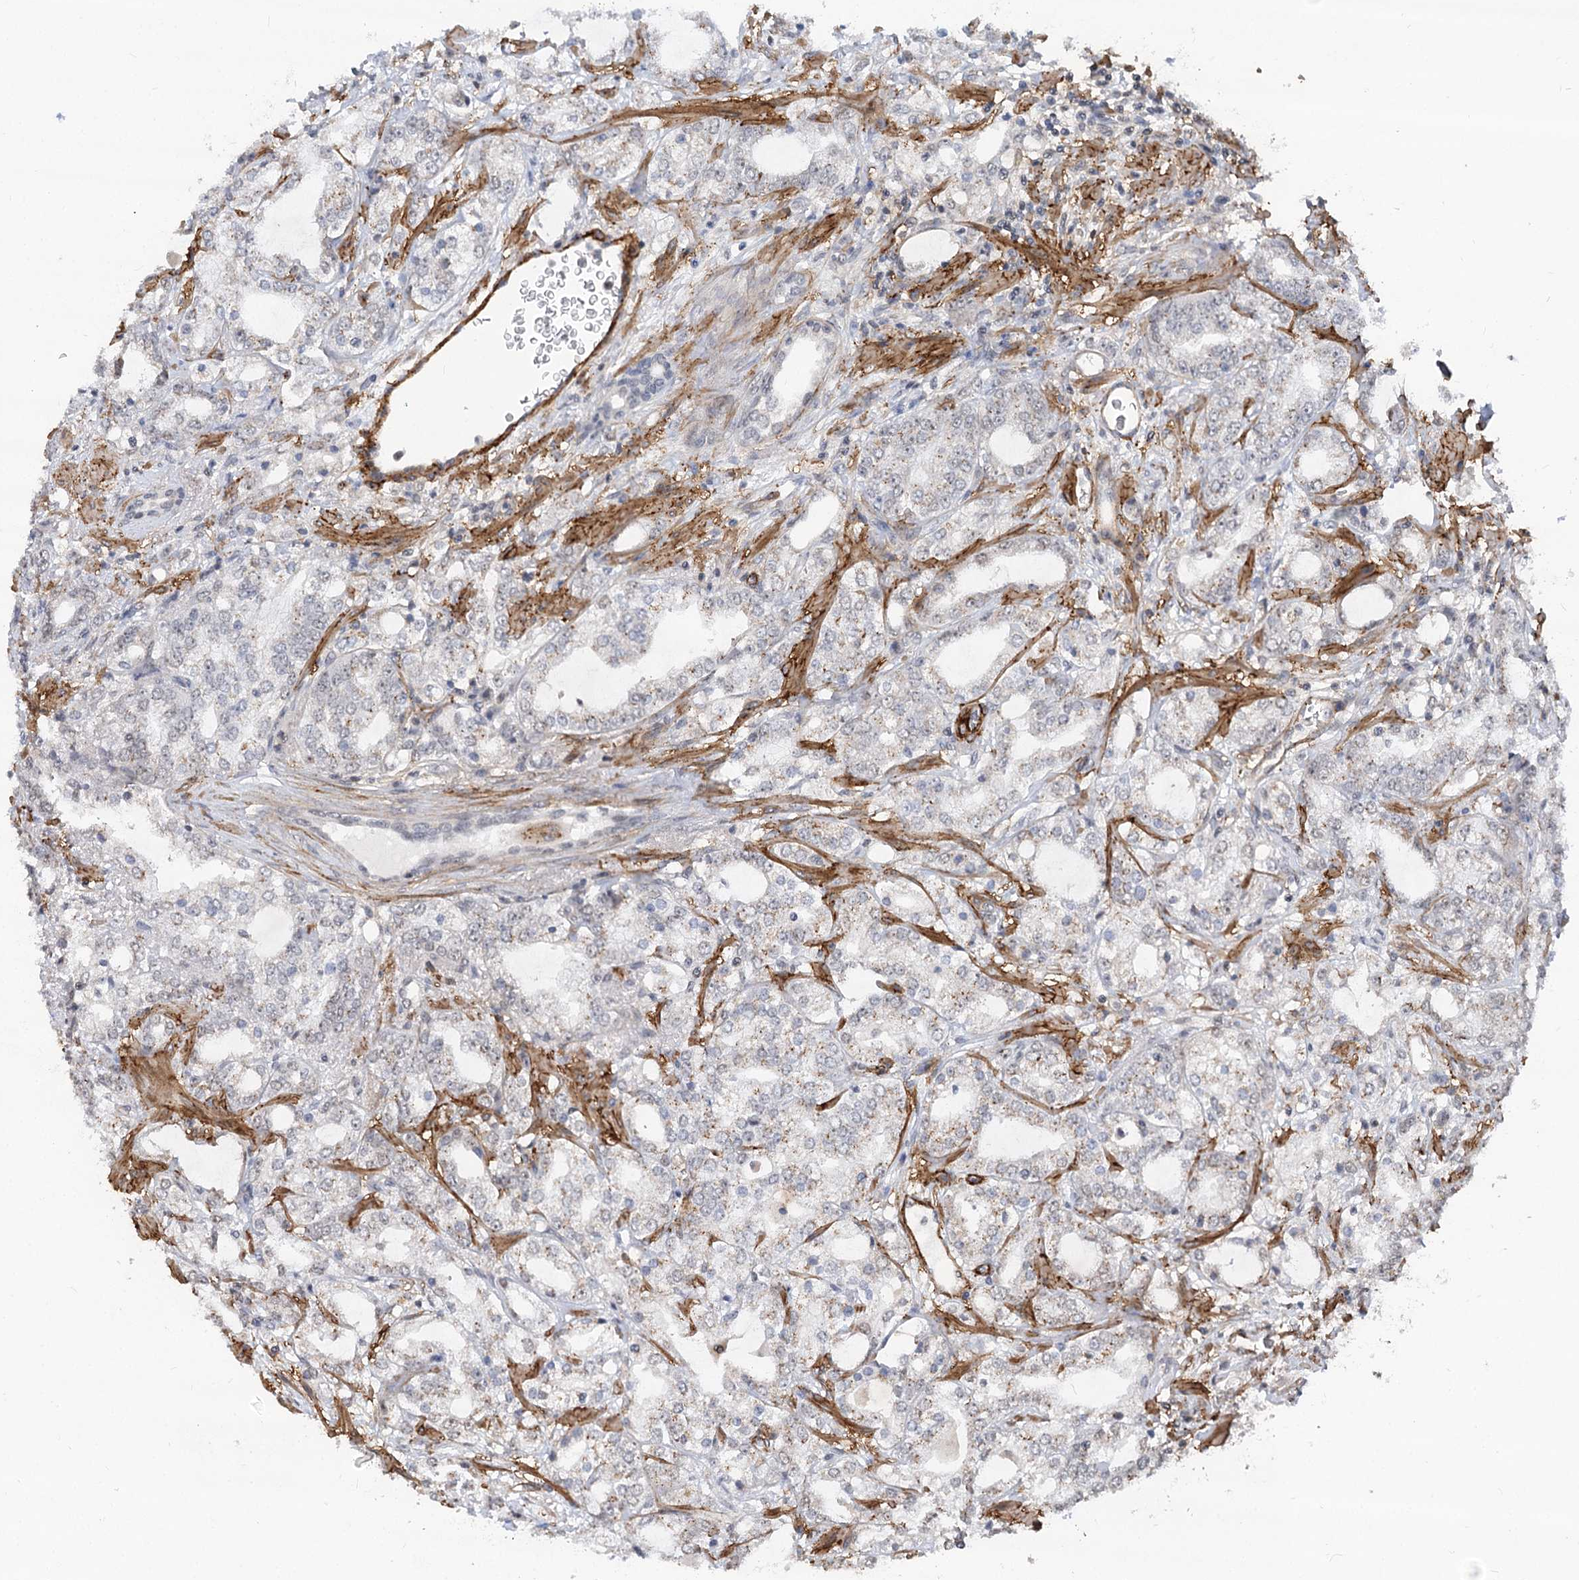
{"staining": {"intensity": "moderate", "quantity": "25%-75%", "location": "cytoplasmic/membranous,nuclear"}, "tissue": "prostate cancer", "cell_type": "Tumor cells", "image_type": "cancer", "snomed": [{"axis": "morphology", "description": "Adenocarcinoma, High grade"}, {"axis": "topography", "description": "Prostate"}], "caption": "Immunohistochemistry (IHC) staining of prostate cancer, which reveals medium levels of moderate cytoplasmic/membranous and nuclear staining in about 25%-75% of tumor cells indicating moderate cytoplasmic/membranous and nuclear protein positivity. The staining was performed using DAB (brown) for protein detection and nuclei were counterstained in hematoxylin (blue).", "gene": "GNL3L", "patient": {"sex": "male", "age": 64}}